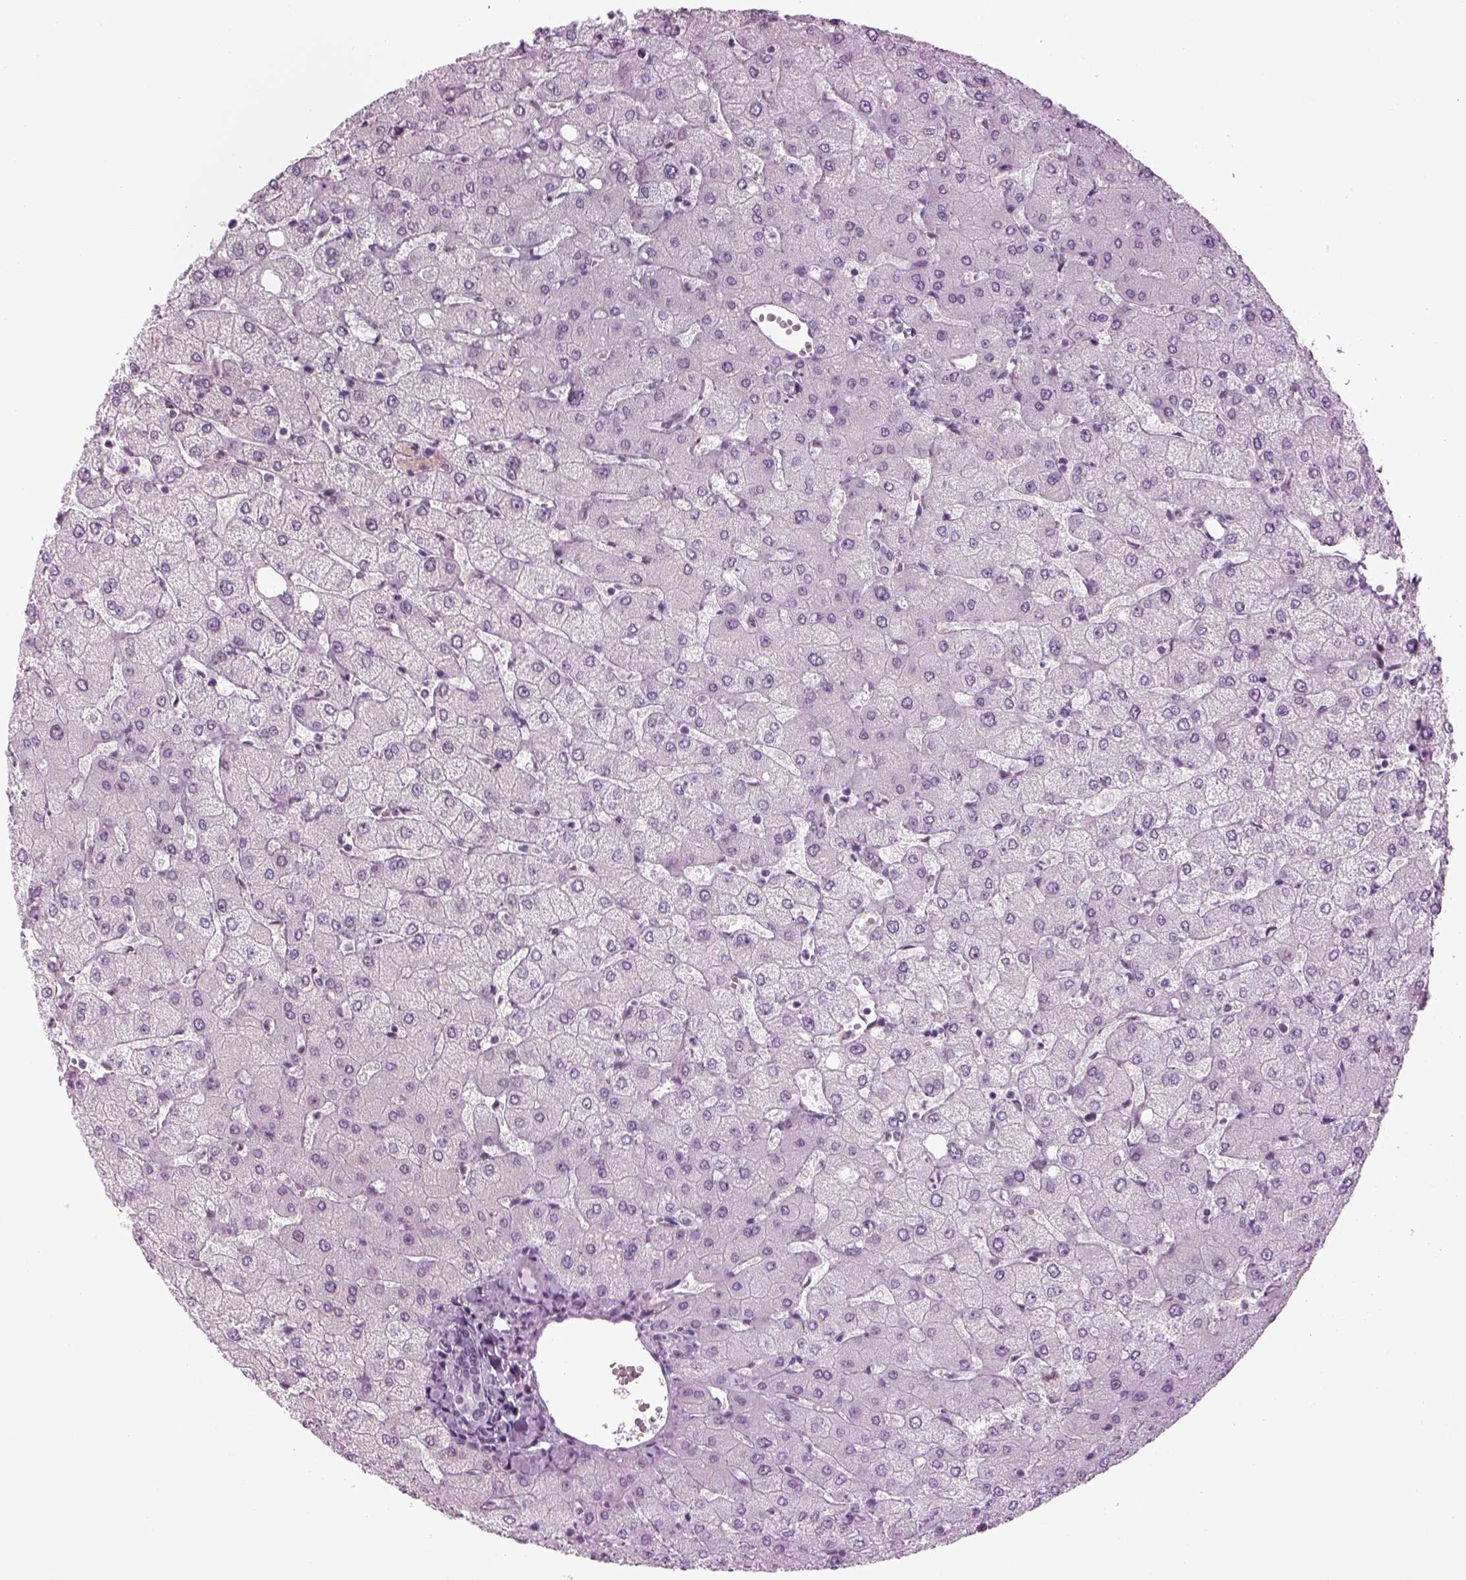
{"staining": {"intensity": "negative", "quantity": "none", "location": "none"}, "tissue": "liver", "cell_type": "Cholangiocytes", "image_type": "normal", "snomed": [{"axis": "morphology", "description": "Normal tissue, NOS"}, {"axis": "topography", "description": "Liver"}], "caption": "Immunohistochemical staining of normal liver reveals no significant positivity in cholangiocytes. The staining was performed using DAB (3,3'-diaminobenzidine) to visualize the protein expression in brown, while the nuclei were stained in blue with hematoxylin (Magnification: 20x).", "gene": "KCNG2", "patient": {"sex": "female", "age": 54}}